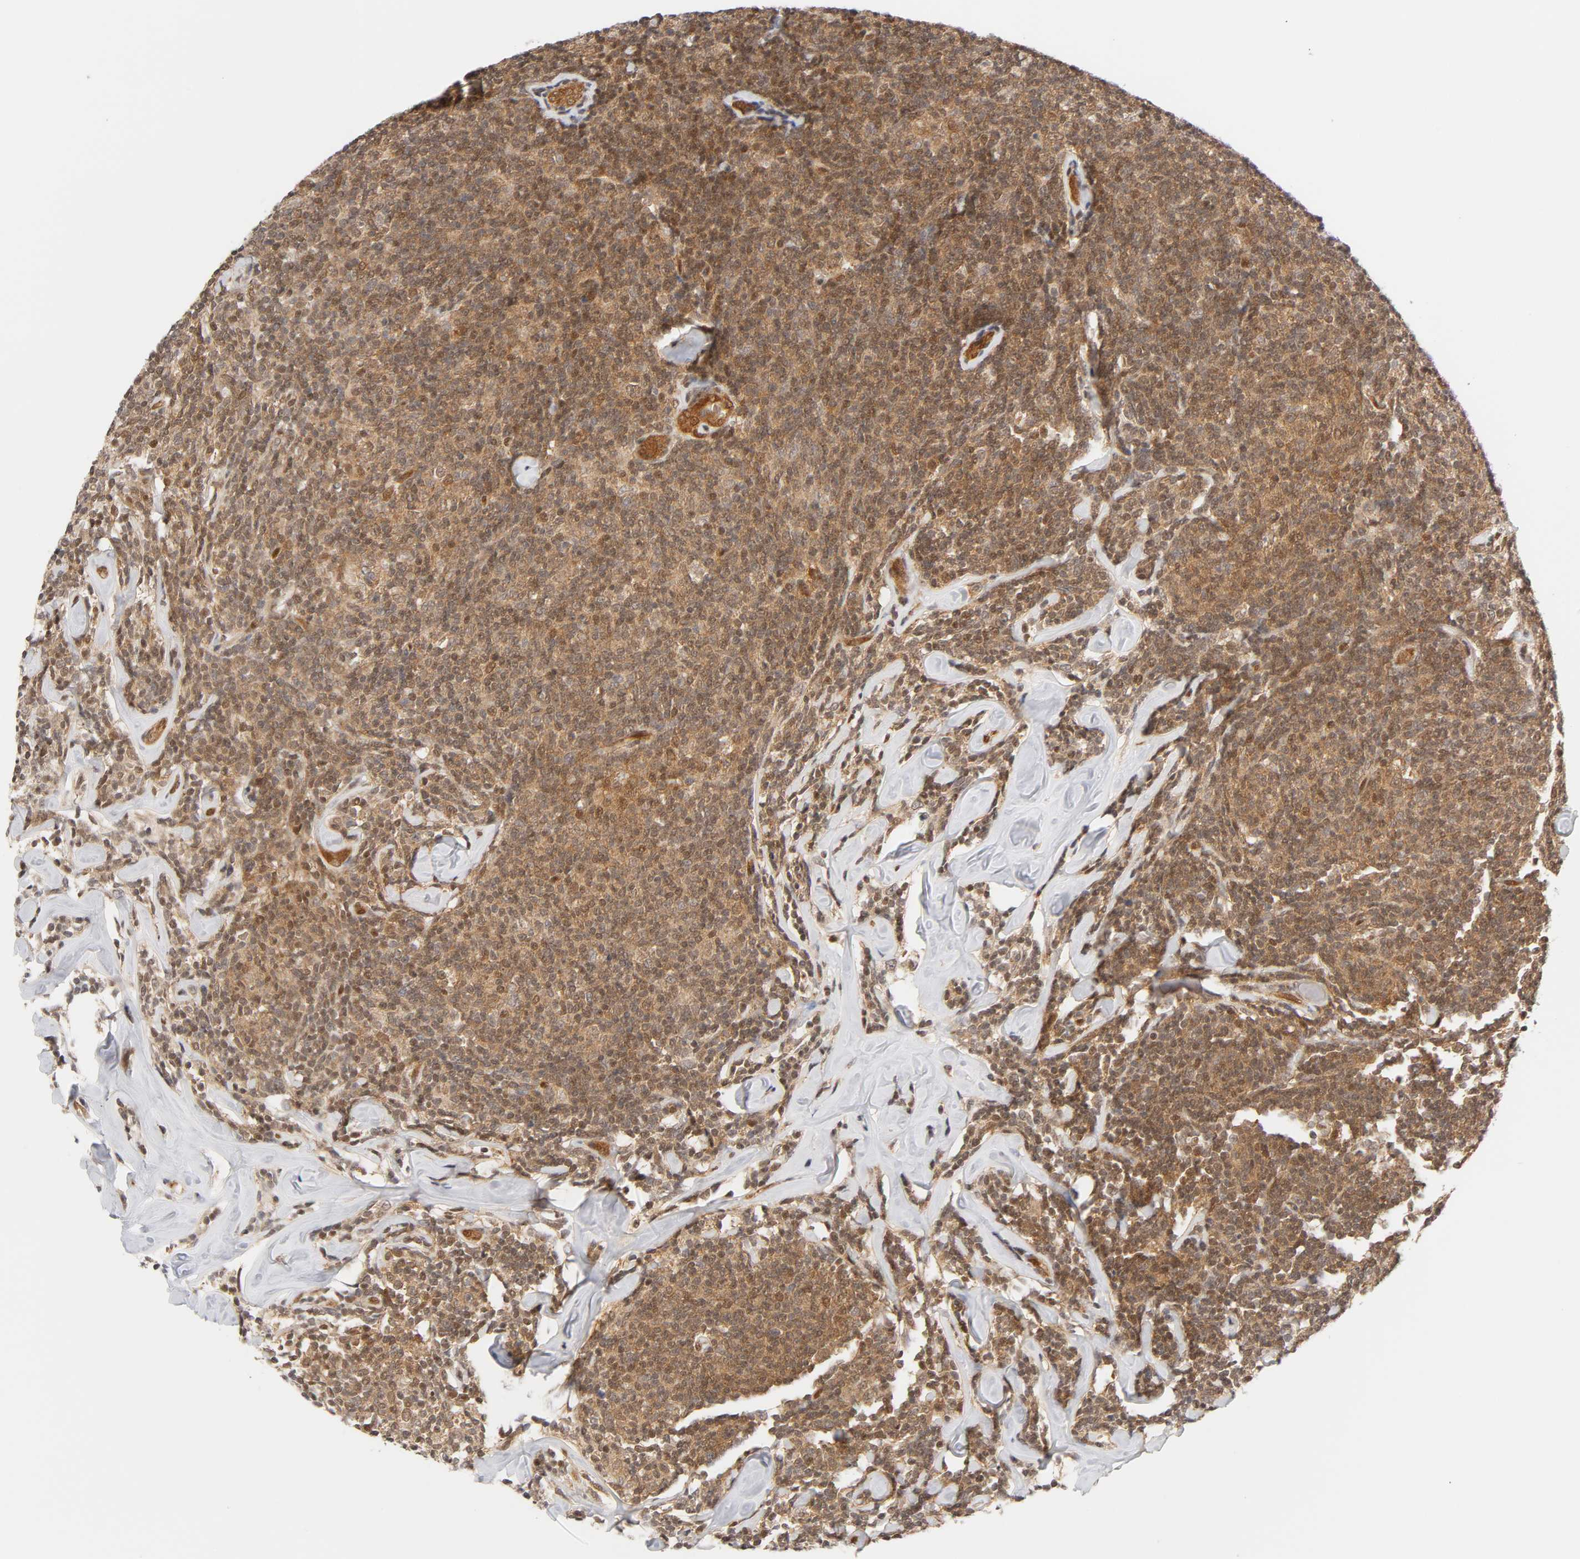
{"staining": {"intensity": "strong", "quantity": ">75%", "location": "cytoplasmic/membranous,nuclear"}, "tissue": "lymphoma", "cell_type": "Tumor cells", "image_type": "cancer", "snomed": [{"axis": "morphology", "description": "Malignant lymphoma, non-Hodgkin's type, Low grade"}, {"axis": "topography", "description": "Lymph node"}], "caption": "DAB immunohistochemical staining of human low-grade malignant lymphoma, non-Hodgkin's type displays strong cytoplasmic/membranous and nuclear protein expression in approximately >75% of tumor cells.", "gene": "CDC37", "patient": {"sex": "female", "age": 56}}